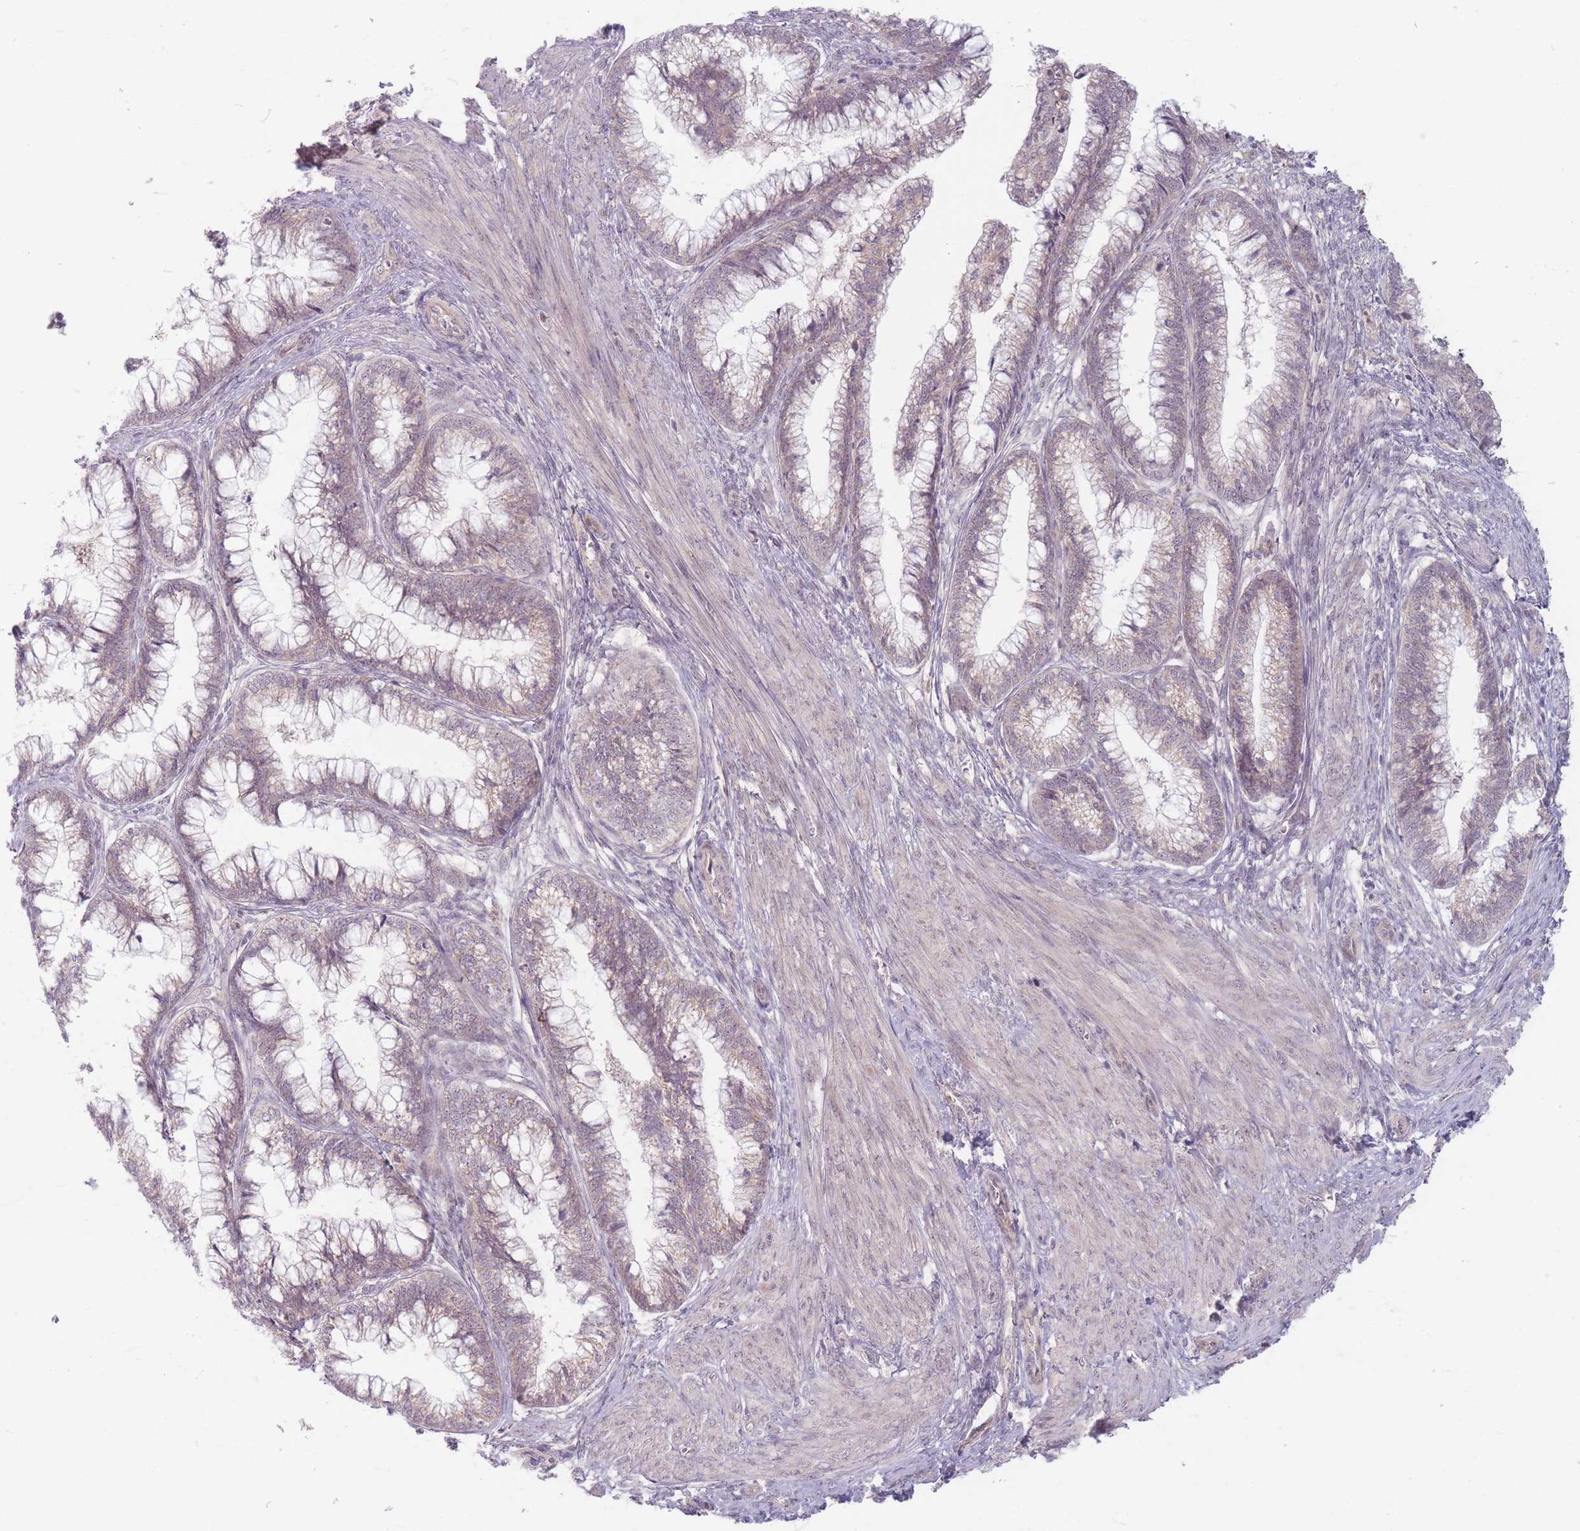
{"staining": {"intensity": "weak", "quantity": "<25%", "location": "cytoplasmic/membranous"}, "tissue": "cervical cancer", "cell_type": "Tumor cells", "image_type": "cancer", "snomed": [{"axis": "morphology", "description": "Adenocarcinoma, NOS"}, {"axis": "topography", "description": "Cervix"}], "caption": "Protein analysis of cervical cancer (adenocarcinoma) exhibits no significant expression in tumor cells.", "gene": "GABRA6", "patient": {"sex": "female", "age": 44}}